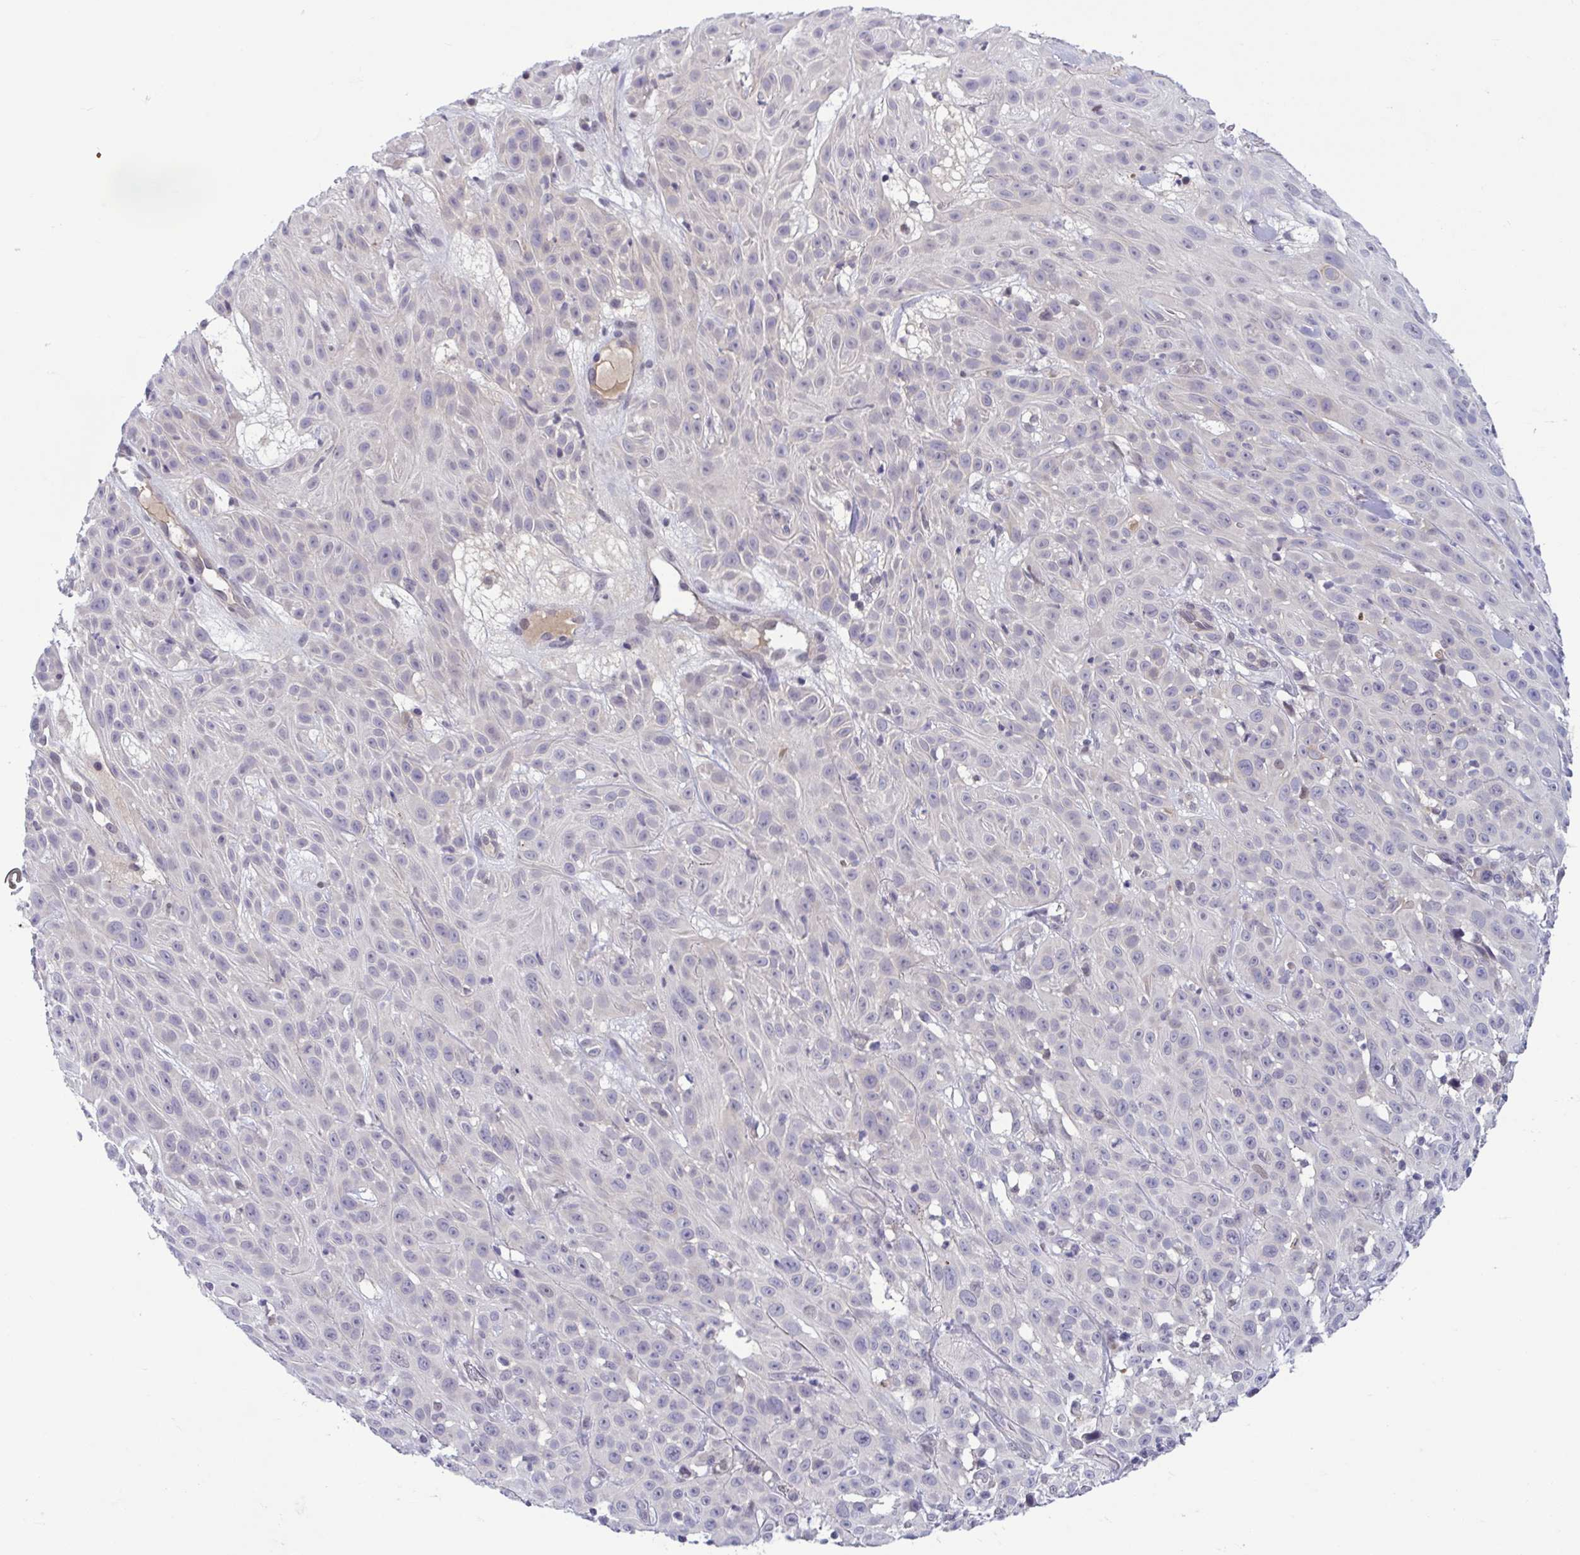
{"staining": {"intensity": "negative", "quantity": "none", "location": "none"}, "tissue": "skin cancer", "cell_type": "Tumor cells", "image_type": "cancer", "snomed": [{"axis": "morphology", "description": "Squamous cell carcinoma, NOS"}, {"axis": "topography", "description": "Skin"}], "caption": "The micrograph shows no significant expression in tumor cells of skin squamous cell carcinoma.", "gene": "TTC7B", "patient": {"sex": "male", "age": 82}}